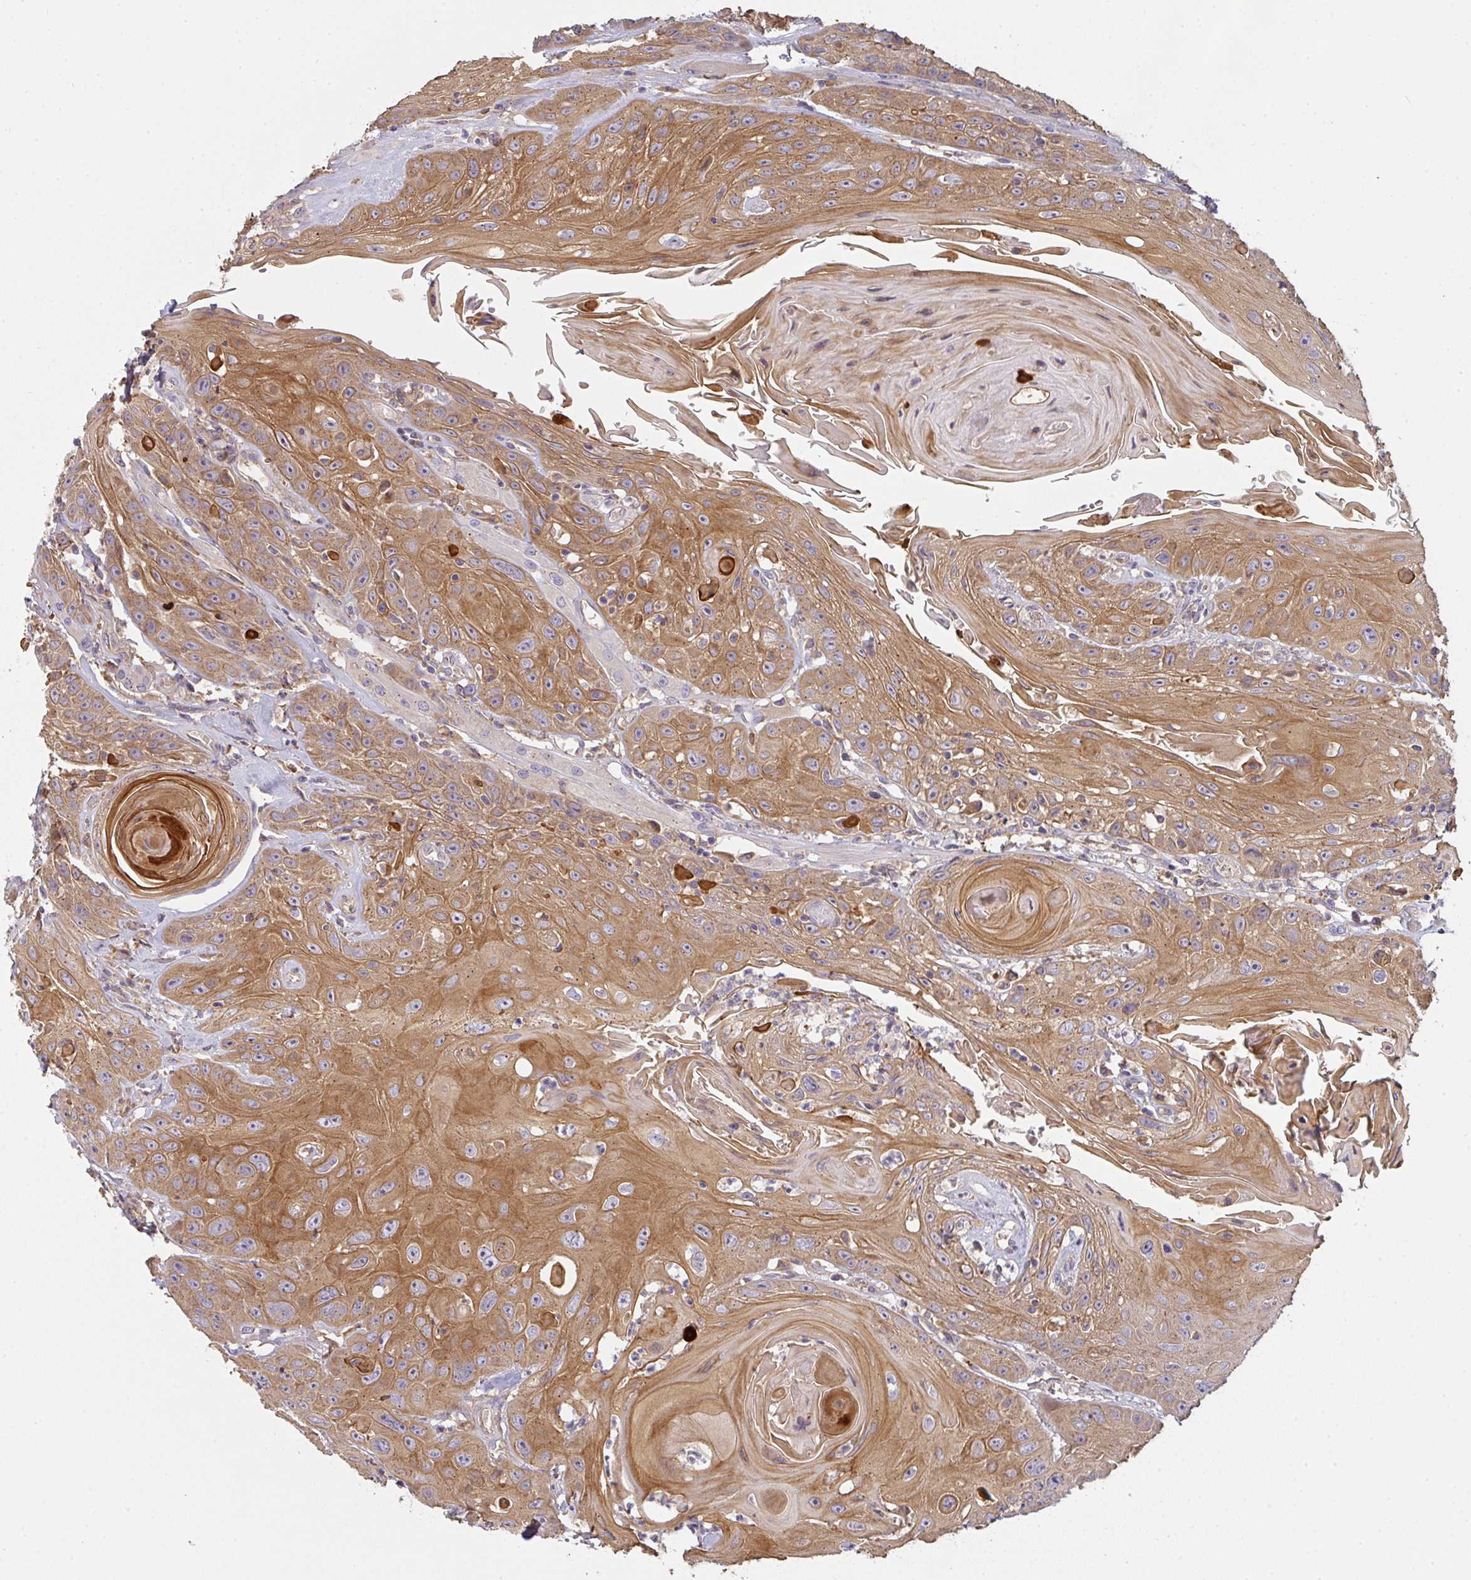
{"staining": {"intensity": "moderate", "quantity": ">75%", "location": "cytoplasmic/membranous"}, "tissue": "head and neck cancer", "cell_type": "Tumor cells", "image_type": "cancer", "snomed": [{"axis": "morphology", "description": "Squamous cell carcinoma, NOS"}, {"axis": "topography", "description": "Head-Neck"}], "caption": "Immunohistochemistry (DAB (3,3'-diaminobenzidine)) staining of human head and neck cancer (squamous cell carcinoma) shows moderate cytoplasmic/membranous protein positivity in about >75% of tumor cells.", "gene": "SNX5", "patient": {"sex": "female", "age": 59}}